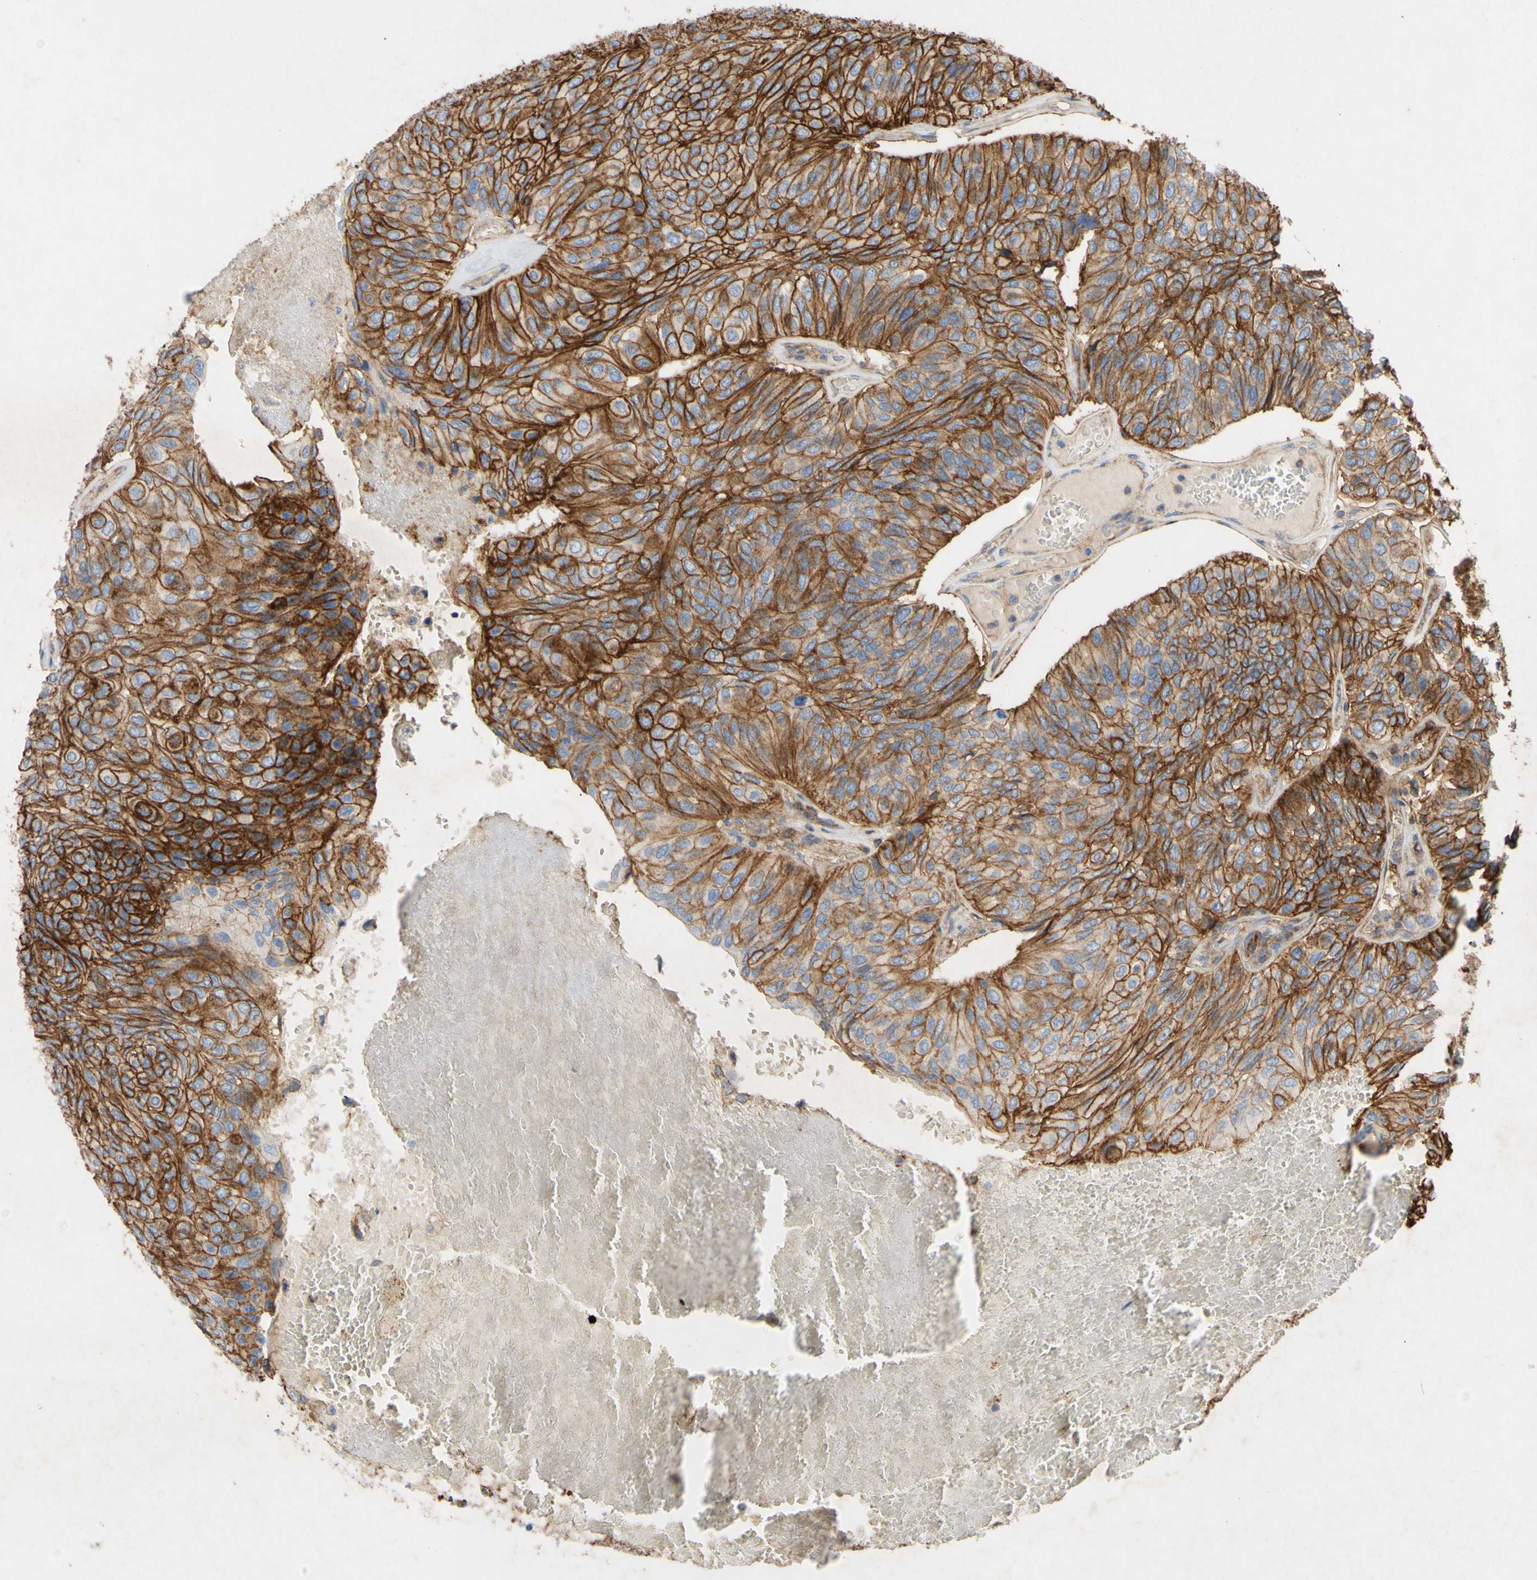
{"staining": {"intensity": "strong", "quantity": ">75%", "location": "cytoplasmic/membranous"}, "tissue": "urothelial cancer", "cell_type": "Tumor cells", "image_type": "cancer", "snomed": [{"axis": "morphology", "description": "Urothelial carcinoma, High grade"}, {"axis": "topography", "description": "Urinary bladder"}], "caption": "DAB (3,3'-diaminobenzidine) immunohistochemical staining of human urothelial carcinoma (high-grade) displays strong cytoplasmic/membranous protein positivity in approximately >75% of tumor cells.", "gene": "ATP2A3", "patient": {"sex": "male", "age": 66}}